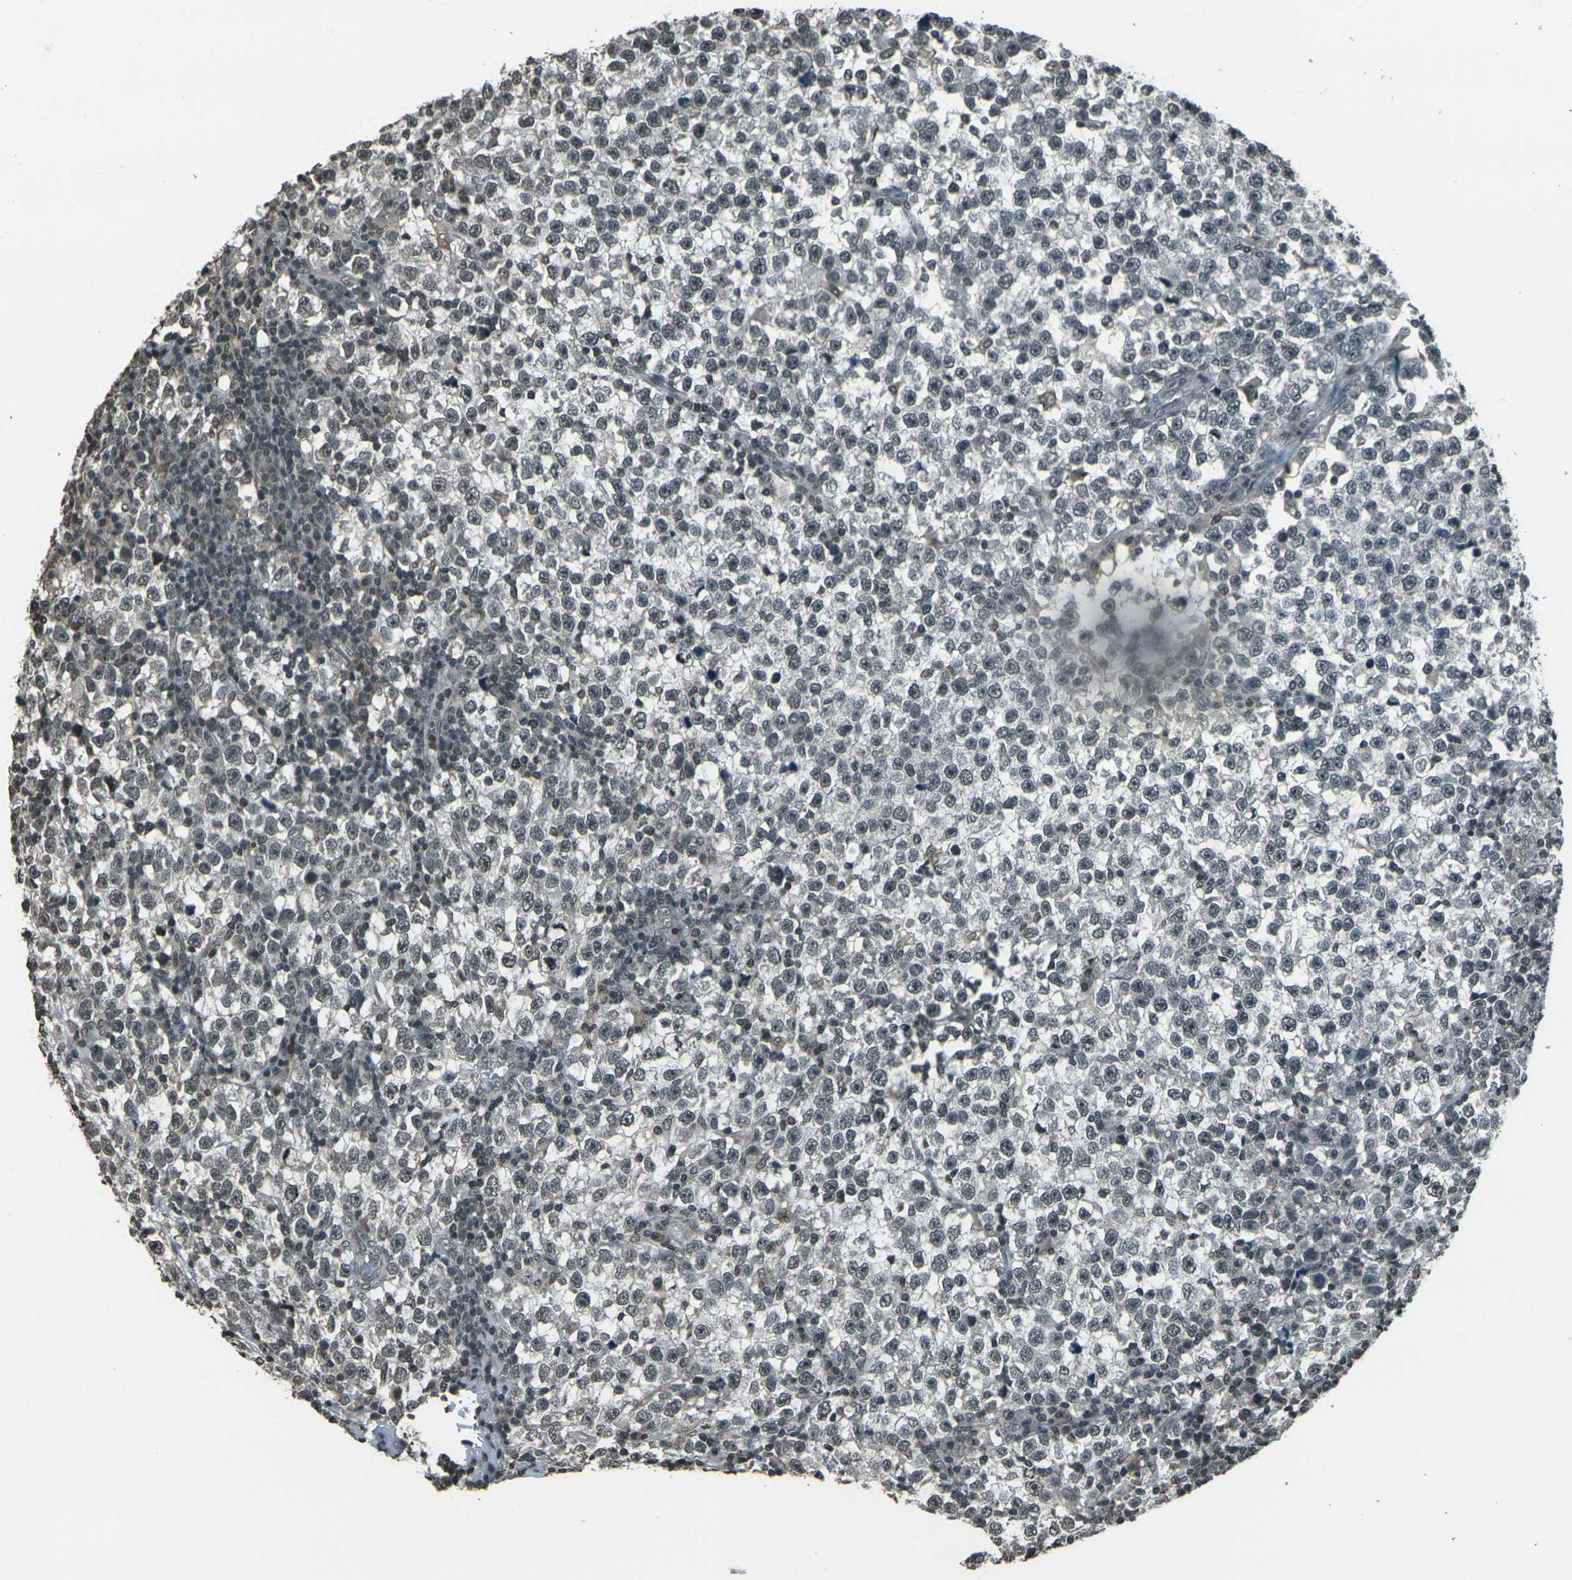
{"staining": {"intensity": "negative", "quantity": "none", "location": "none"}, "tissue": "testis cancer", "cell_type": "Tumor cells", "image_type": "cancer", "snomed": [{"axis": "morphology", "description": "Seminoma, NOS"}, {"axis": "topography", "description": "Testis"}], "caption": "Immunohistochemical staining of testis seminoma demonstrates no significant expression in tumor cells.", "gene": "PRPF8", "patient": {"sex": "male", "age": 43}}